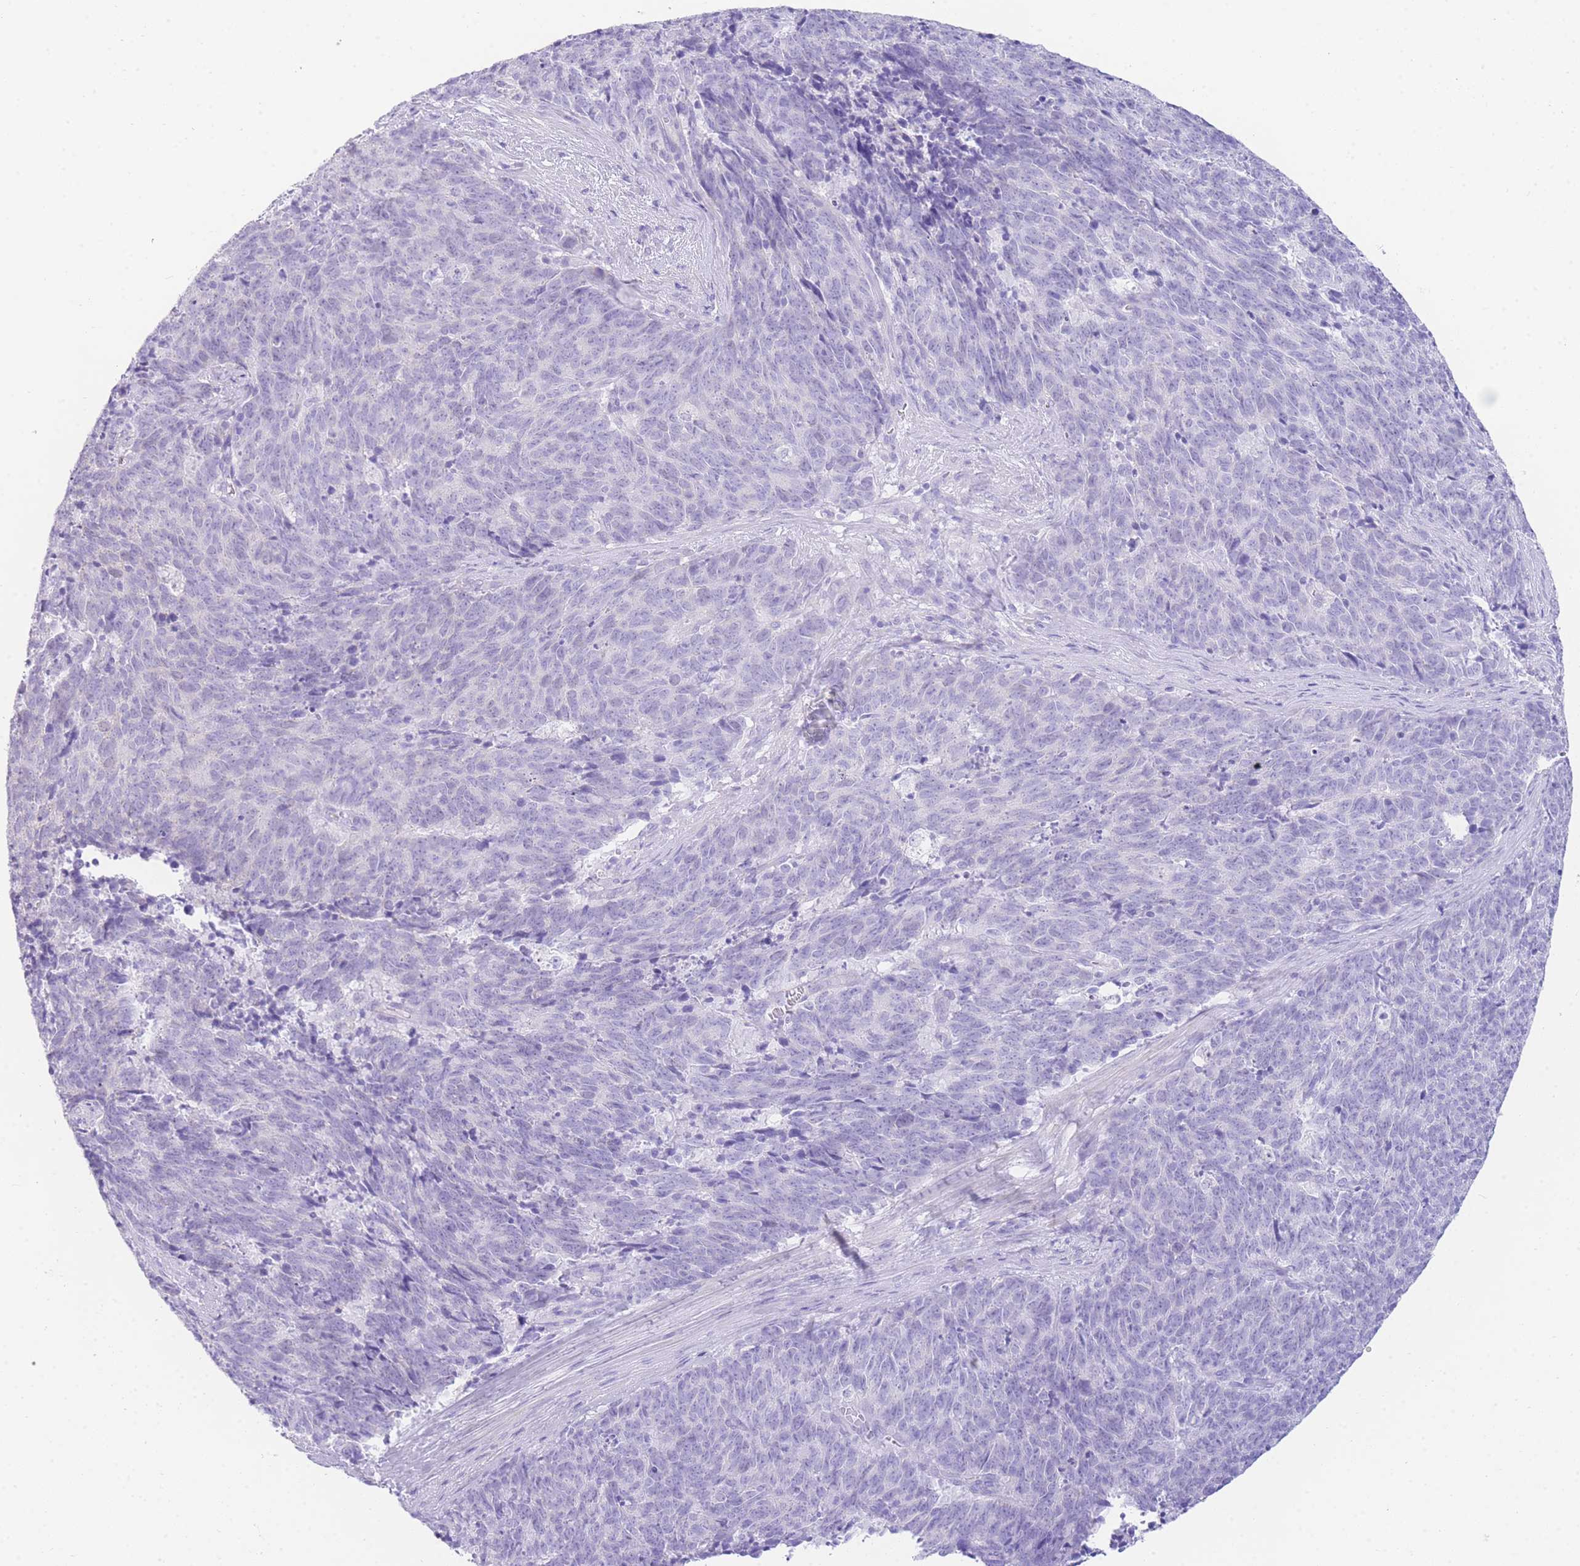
{"staining": {"intensity": "negative", "quantity": "none", "location": "none"}, "tissue": "cervical cancer", "cell_type": "Tumor cells", "image_type": "cancer", "snomed": [{"axis": "morphology", "description": "Squamous cell carcinoma, NOS"}, {"axis": "topography", "description": "Cervix"}], "caption": "This is a photomicrograph of immunohistochemistry staining of cervical cancer, which shows no staining in tumor cells.", "gene": "ACSM4", "patient": {"sex": "female", "age": 29}}